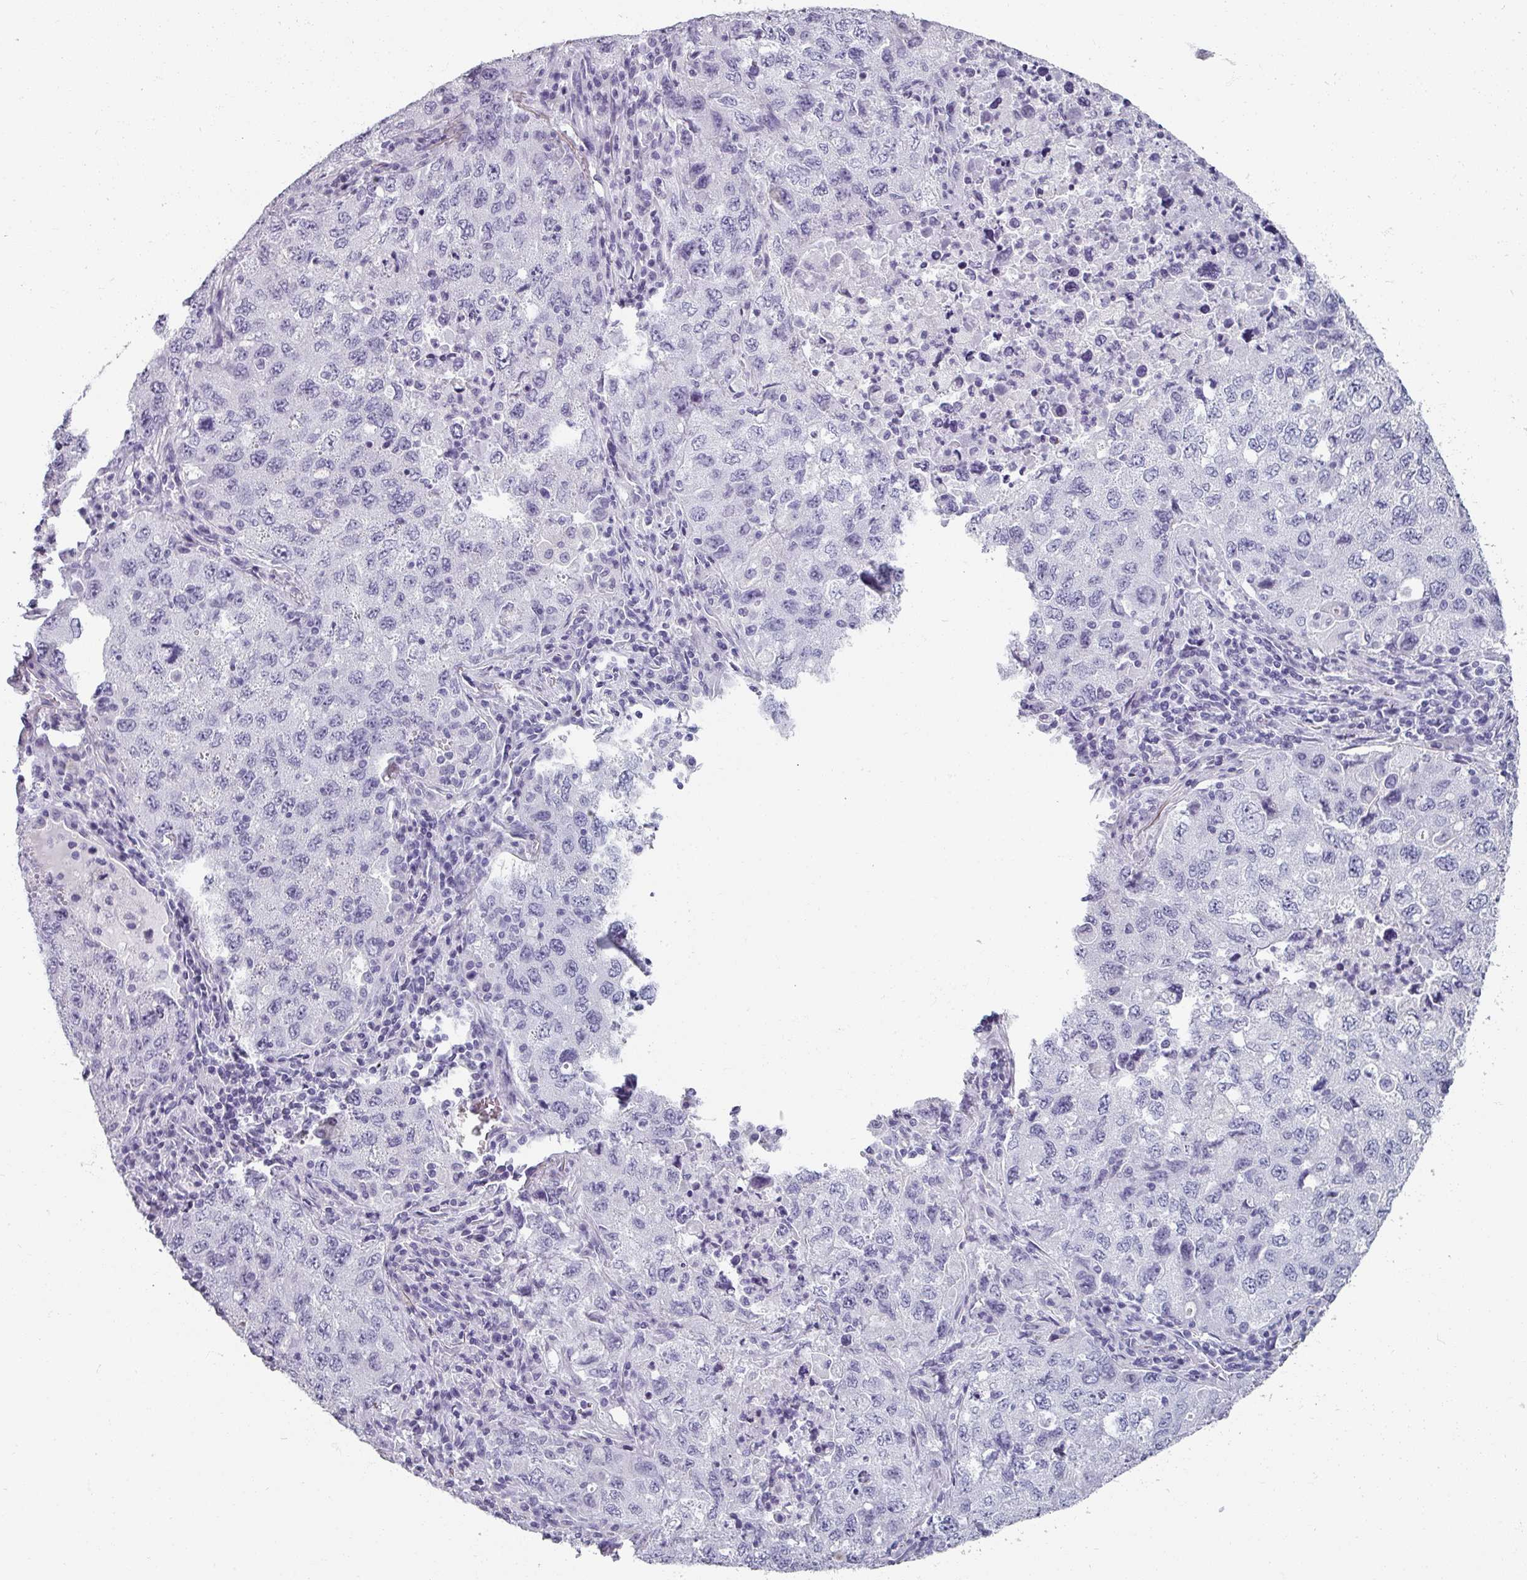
{"staining": {"intensity": "negative", "quantity": "none", "location": "none"}, "tissue": "lung cancer", "cell_type": "Tumor cells", "image_type": "cancer", "snomed": [{"axis": "morphology", "description": "Adenocarcinoma, NOS"}, {"axis": "topography", "description": "Lung"}], "caption": "DAB (3,3'-diaminobenzidine) immunohistochemical staining of lung cancer shows no significant positivity in tumor cells.", "gene": "REG3G", "patient": {"sex": "female", "age": 57}}